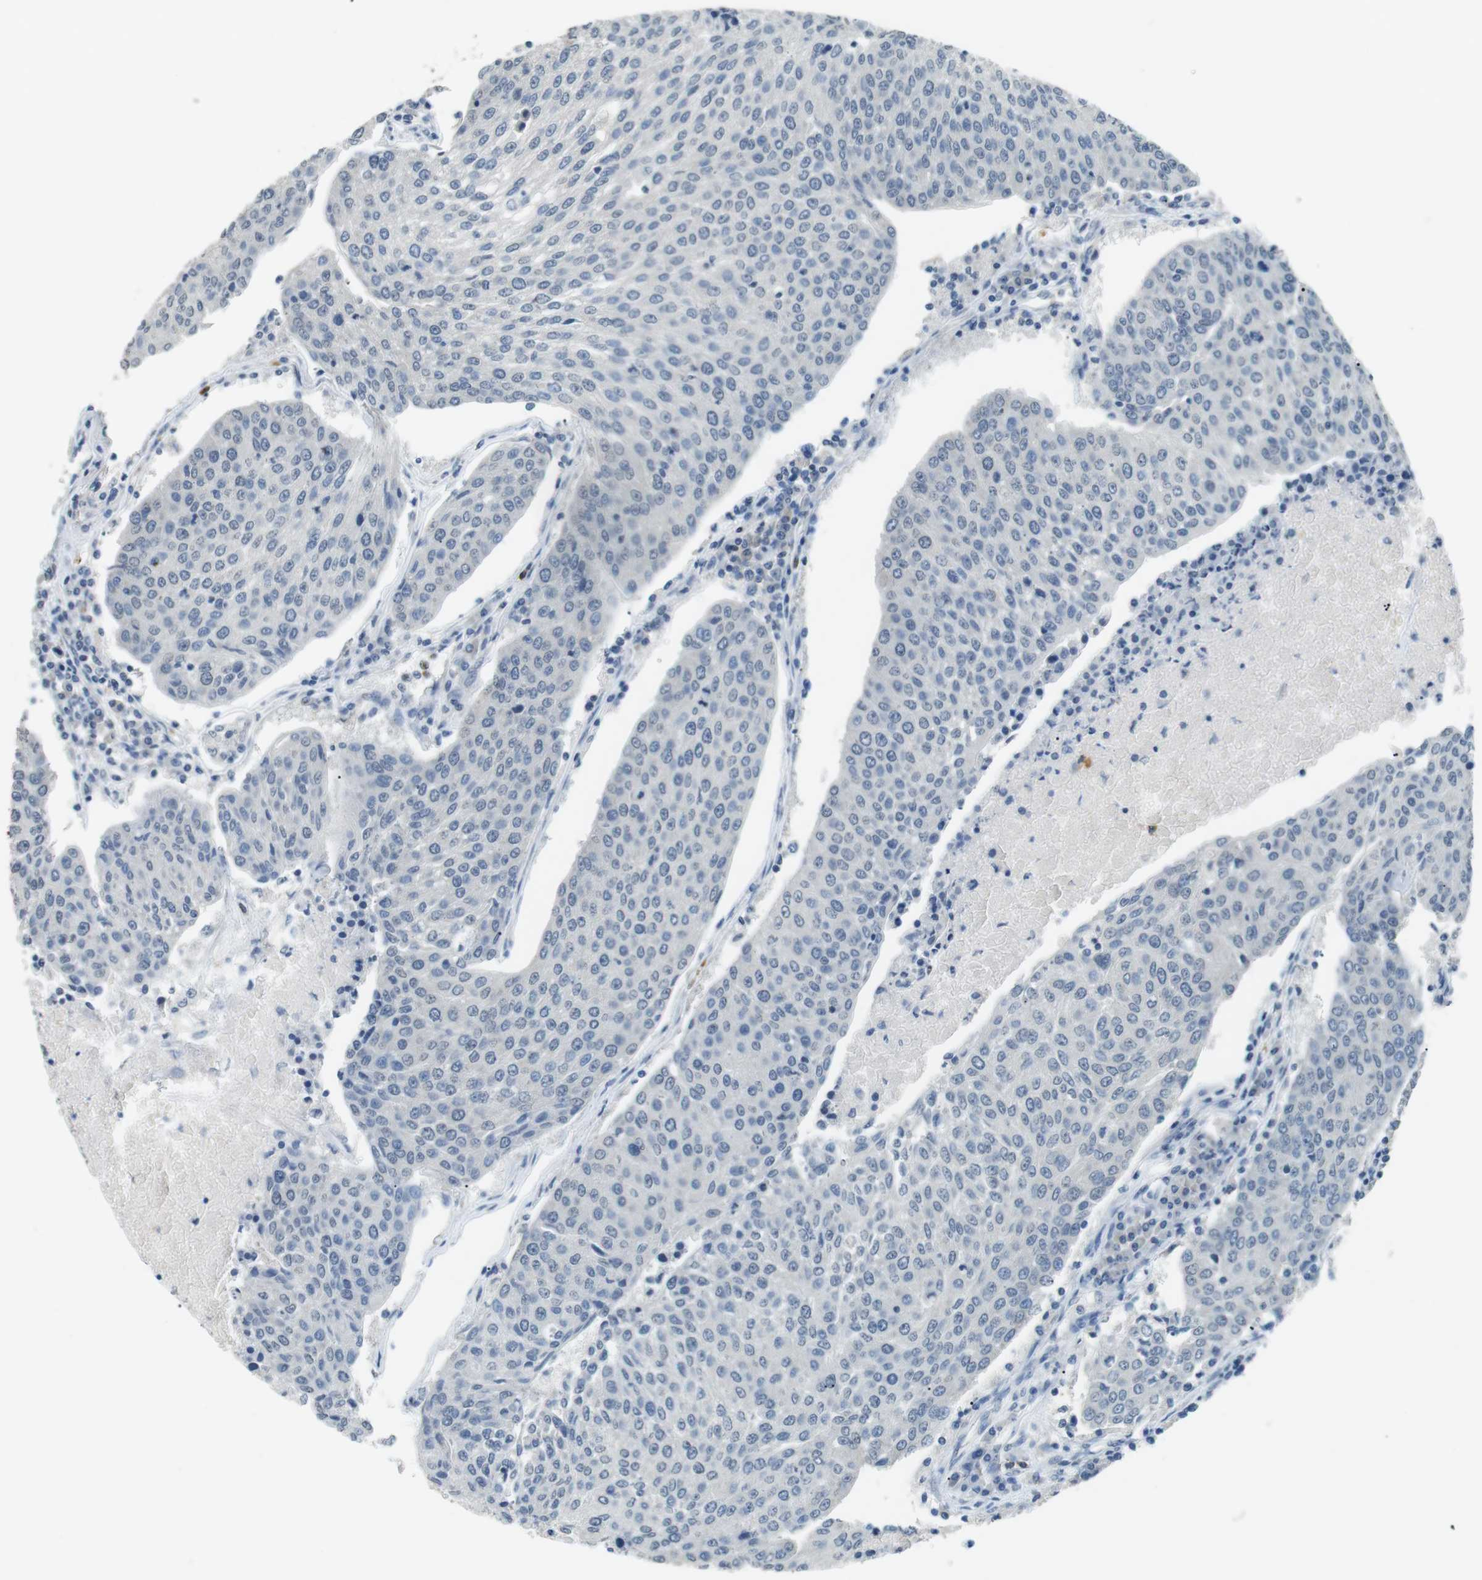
{"staining": {"intensity": "negative", "quantity": "none", "location": "none"}, "tissue": "urothelial cancer", "cell_type": "Tumor cells", "image_type": "cancer", "snomed": [{"axis": "morphology", "description": "Urothelial carcinoma, High grade"}, {"axis": "topography", "description": "Urinary bladder"}], "caption": "IHC of urothelial carcinoma (high-grade) displays no positivity in tumor cells.", "gene": "GZMM", "patient": {"sex": "female", "age": 85}}